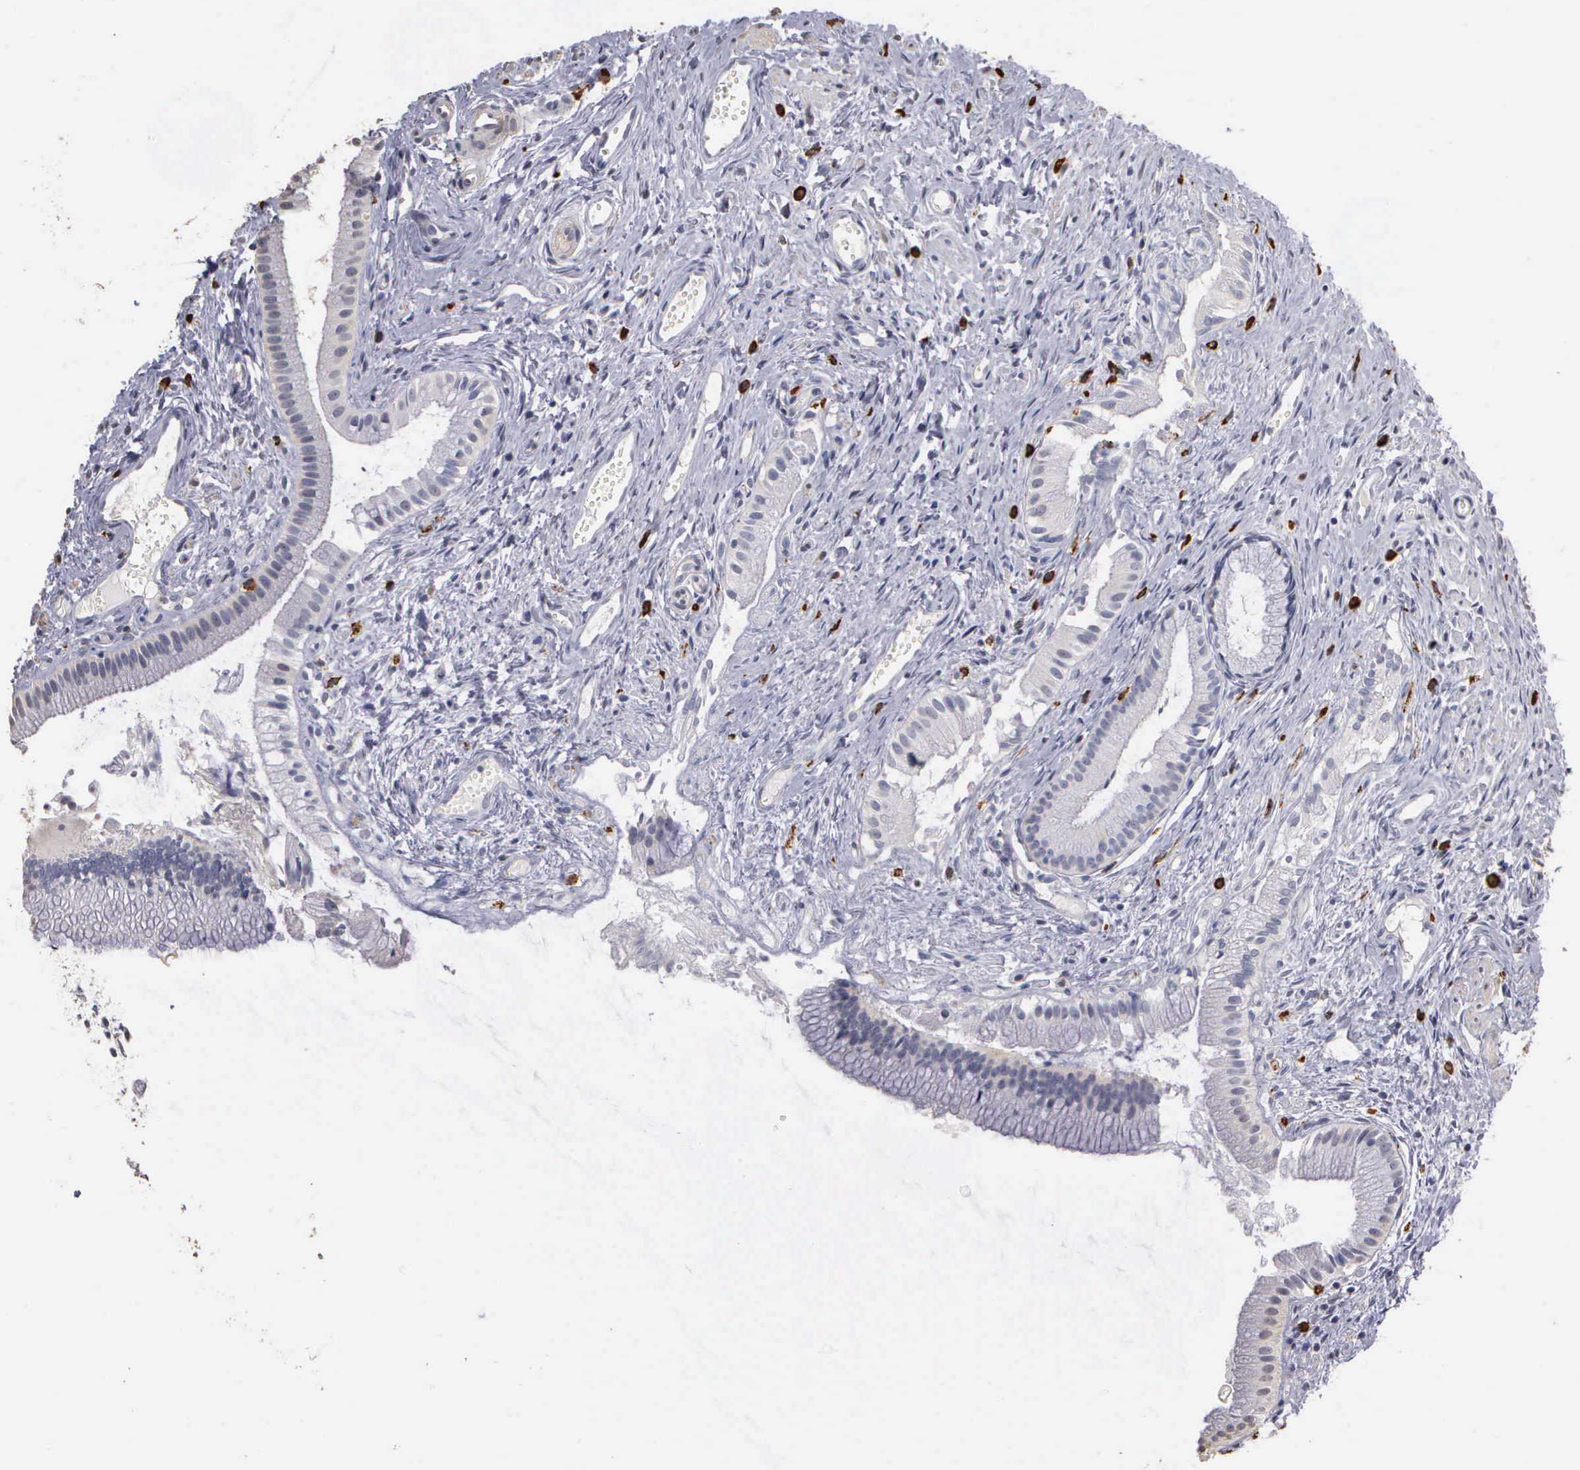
{"staining": {"intensity": "negative", "quantity": "none", "location": "none"}, "tissue": "gallbladder", "cell_type": "Glandular cells", "image_type": "normal", "snomed": [{"axis": "morphology", "description": "Normal tissue, NOS"}, {"axis": "topography", "description": "Gallbladder"}], "caption": "Protein analysis of benign gallbladder shows no significant expression in glandular cells. (Immunohistochemistry (ihc), brightfield microscopy, high magnification).", "gene": "ENO3", "patient": {"sex": "female", "age": 58}}